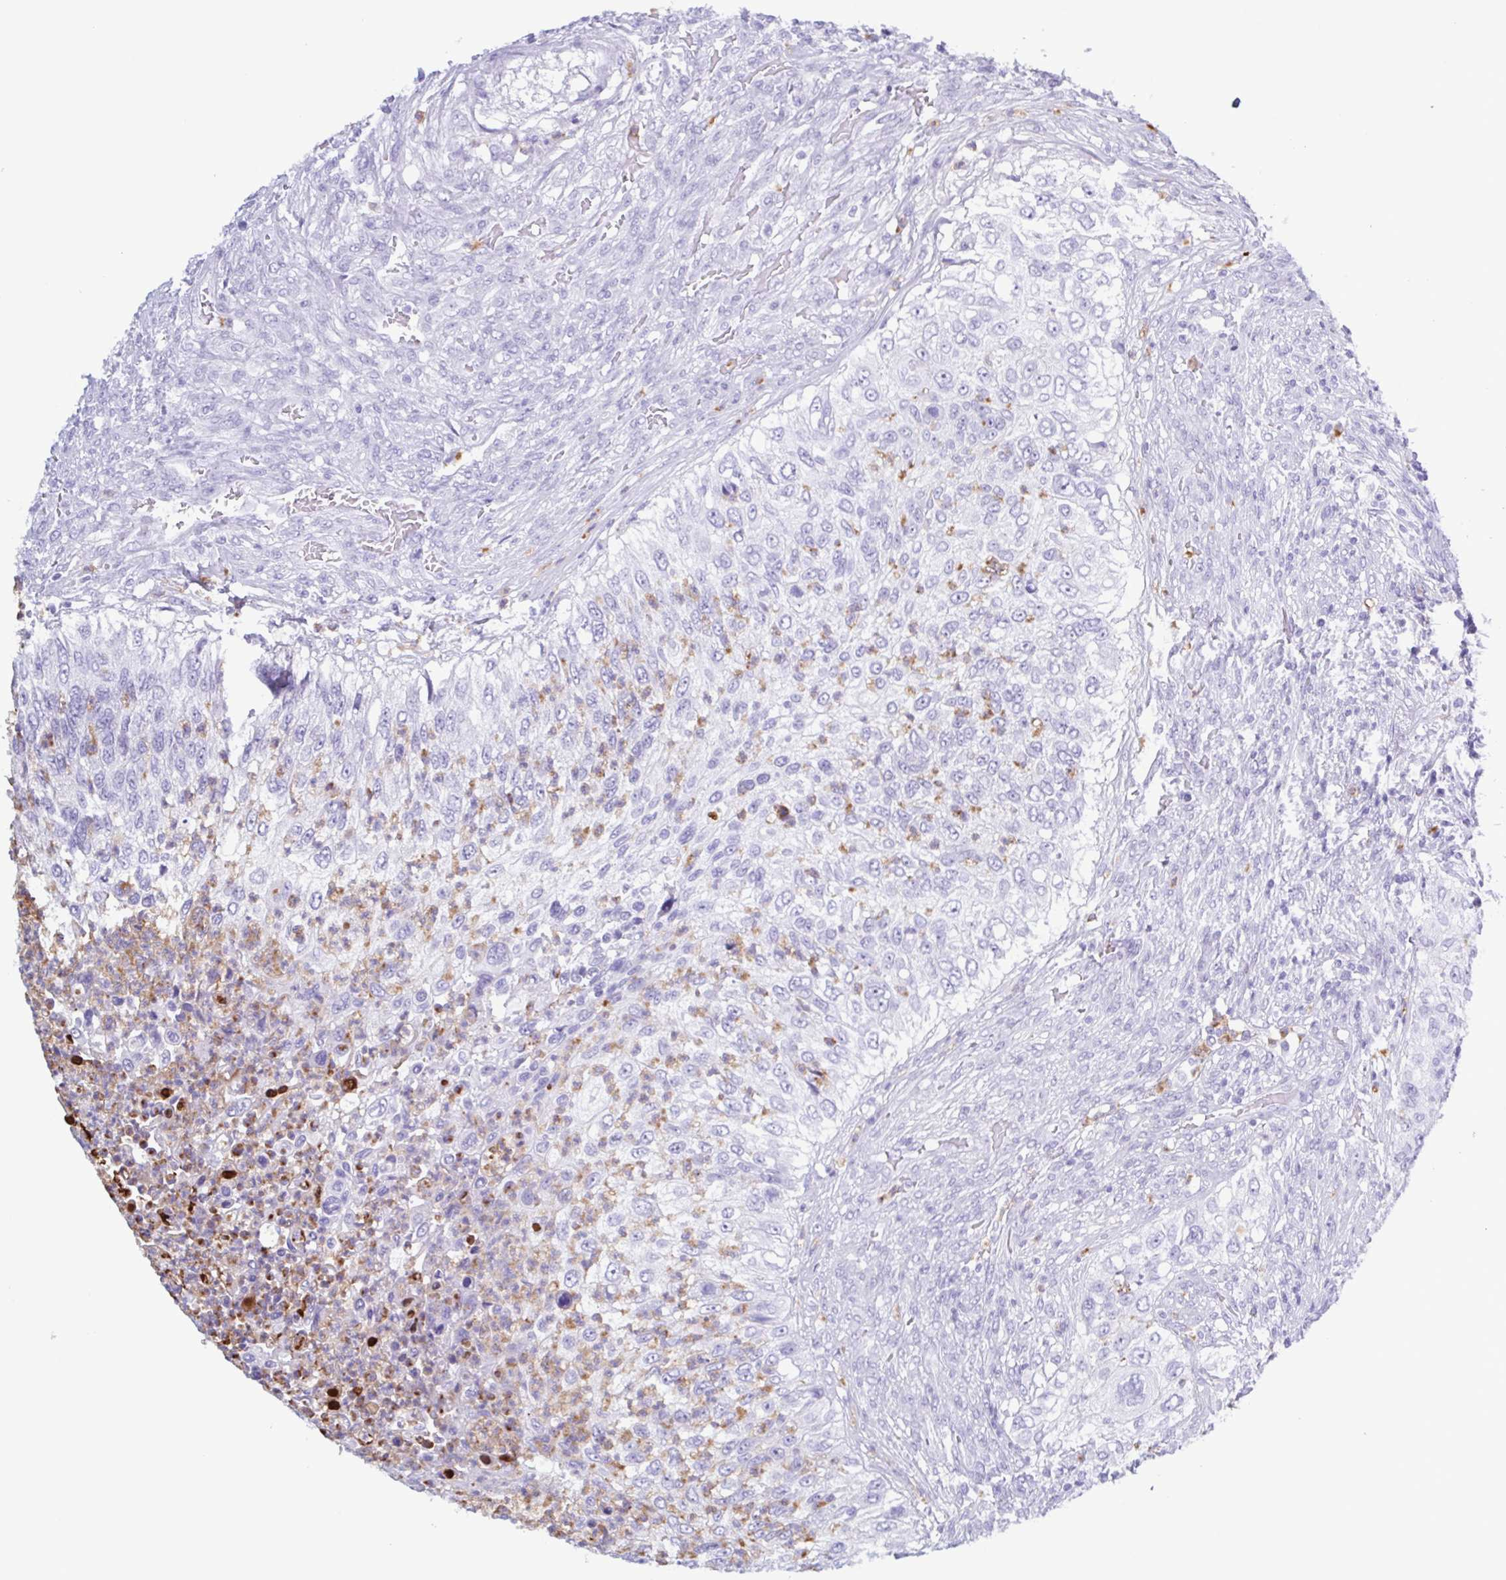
{"staining": {"intensity": "negative", "quantity": "none", "location": "none"}, "tissue": "urothelial cancer", "cell_type": "Tumor cells", "image_type": "cancer", "snomed": [{"axis": "morphology", "description": "Urothelial carcinoma, High grade"}, {"axis": "topography", "description": "Urinary bladder"}], "caption": "The IHC image has no significant expression in tumor cells of urothelial cancer tissue. (Stains: DAB (3,3'-diaminobenzidine) immunohistochemistry with hematoxylin counter stain, Microscopy: brightfield microscopy at high magnification).", "gene": "LTF", "patient": {"sex": "female", "age": 60}}